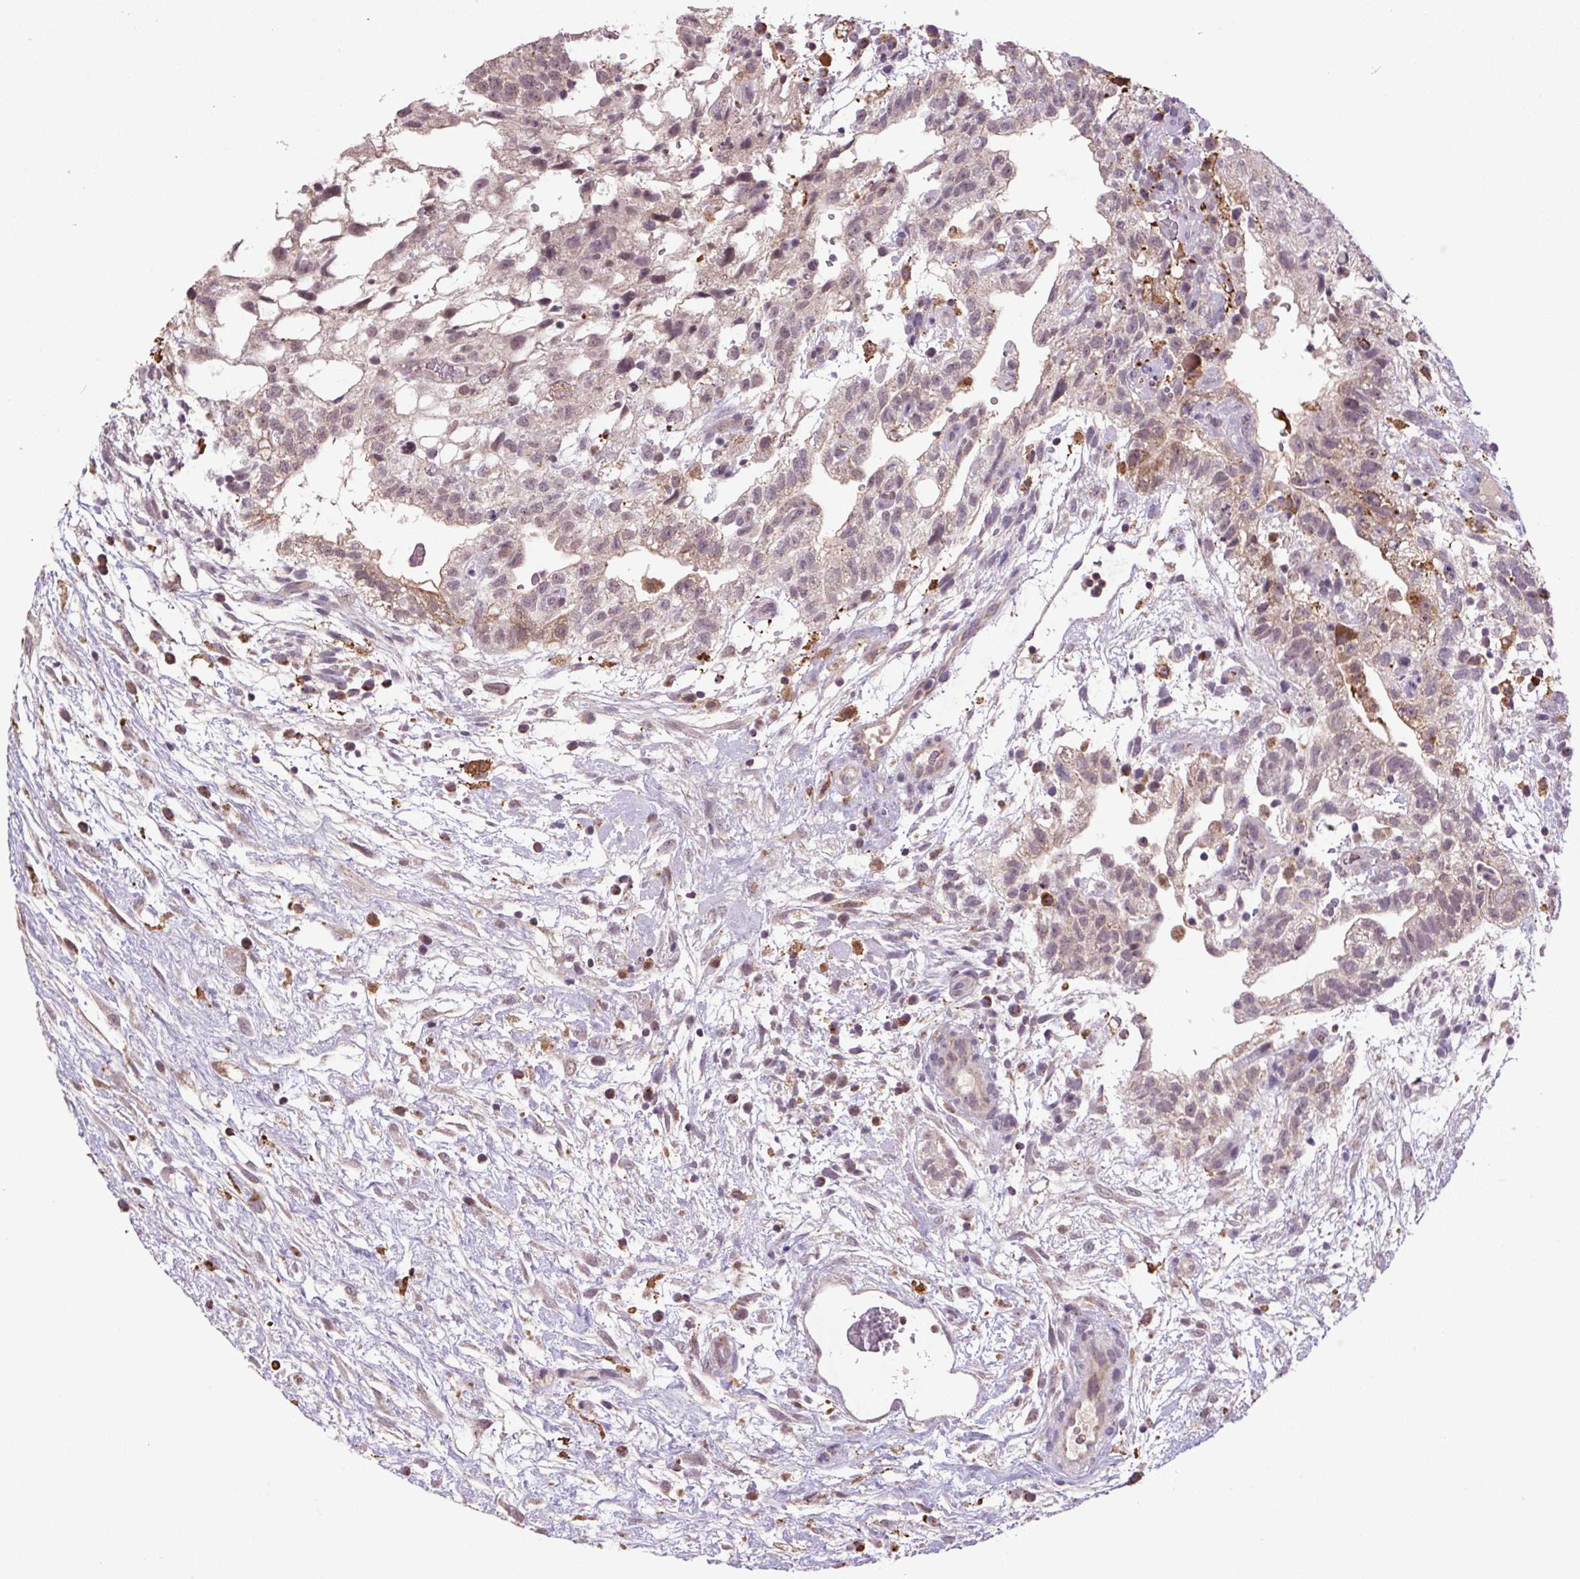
{"staining": {"intensity": "weak", "quantity": "25%-75%", "location": "cytoplasmic/membranous,nuclear"}, "tissue": "testis cancer", "cell_type": "Tumor cells", "image_type": "cancer", "snomed": [{"axis": "morphology", "description": "Carcinoma, Embryonal, NOS"}, {"axis": "topography", "description": "Testis"}], "caption": "Testis cancer tissue shows weak cytoplasmic/membranous and nuclear expression in about 25%-75% of tumor cells, visualized by immunohistochemistry.", "gene": "SGF29", "patient": {"sex": "male", "age": 32}}